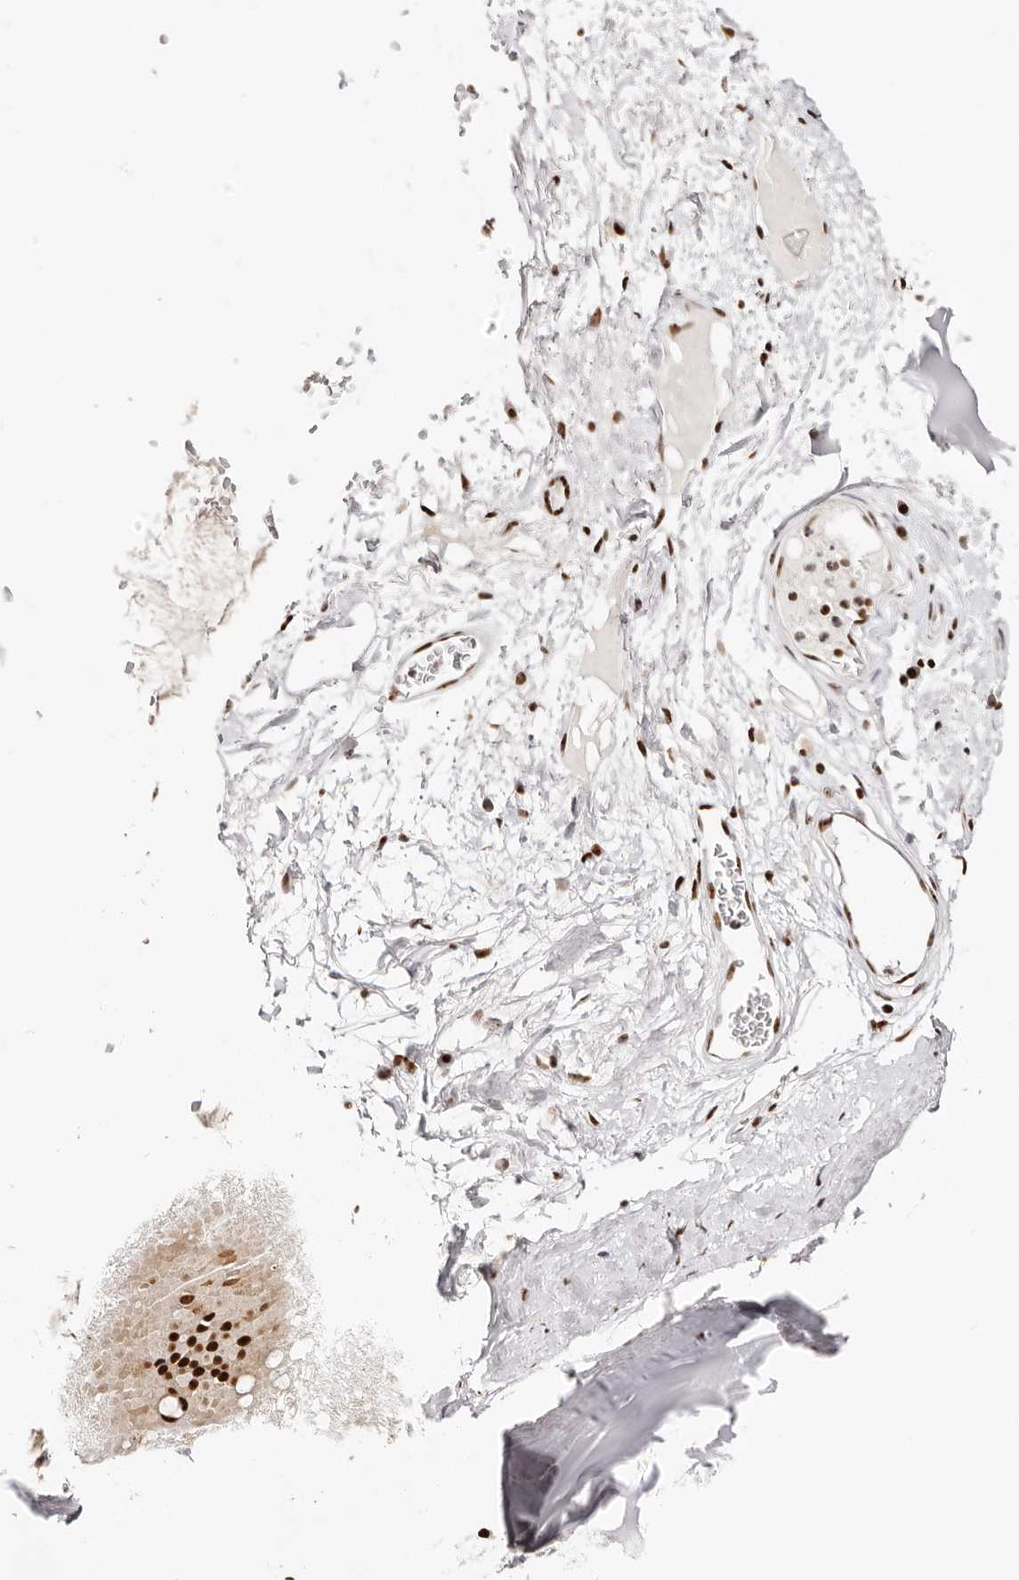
{"staining": {"intensity": "moderate", "quantity": ">75%", "location": "nuclear"}, "tissue": "adipose tissue", "cell_type": "Adipocytes", "image_type": "normal", "snomed": [{"axis": "morphology", "description": "Normal tissue, NOS"}, {"axis": "topography", "description": "Cartilage tissue"}], "caption": "Adipose tissue stained with immunohistochemistry displays moderate nuclear positivity in about >75% of adipocytes.", "gene": "IQGAP3", "patient": {"sex": "female", "age": 63}}